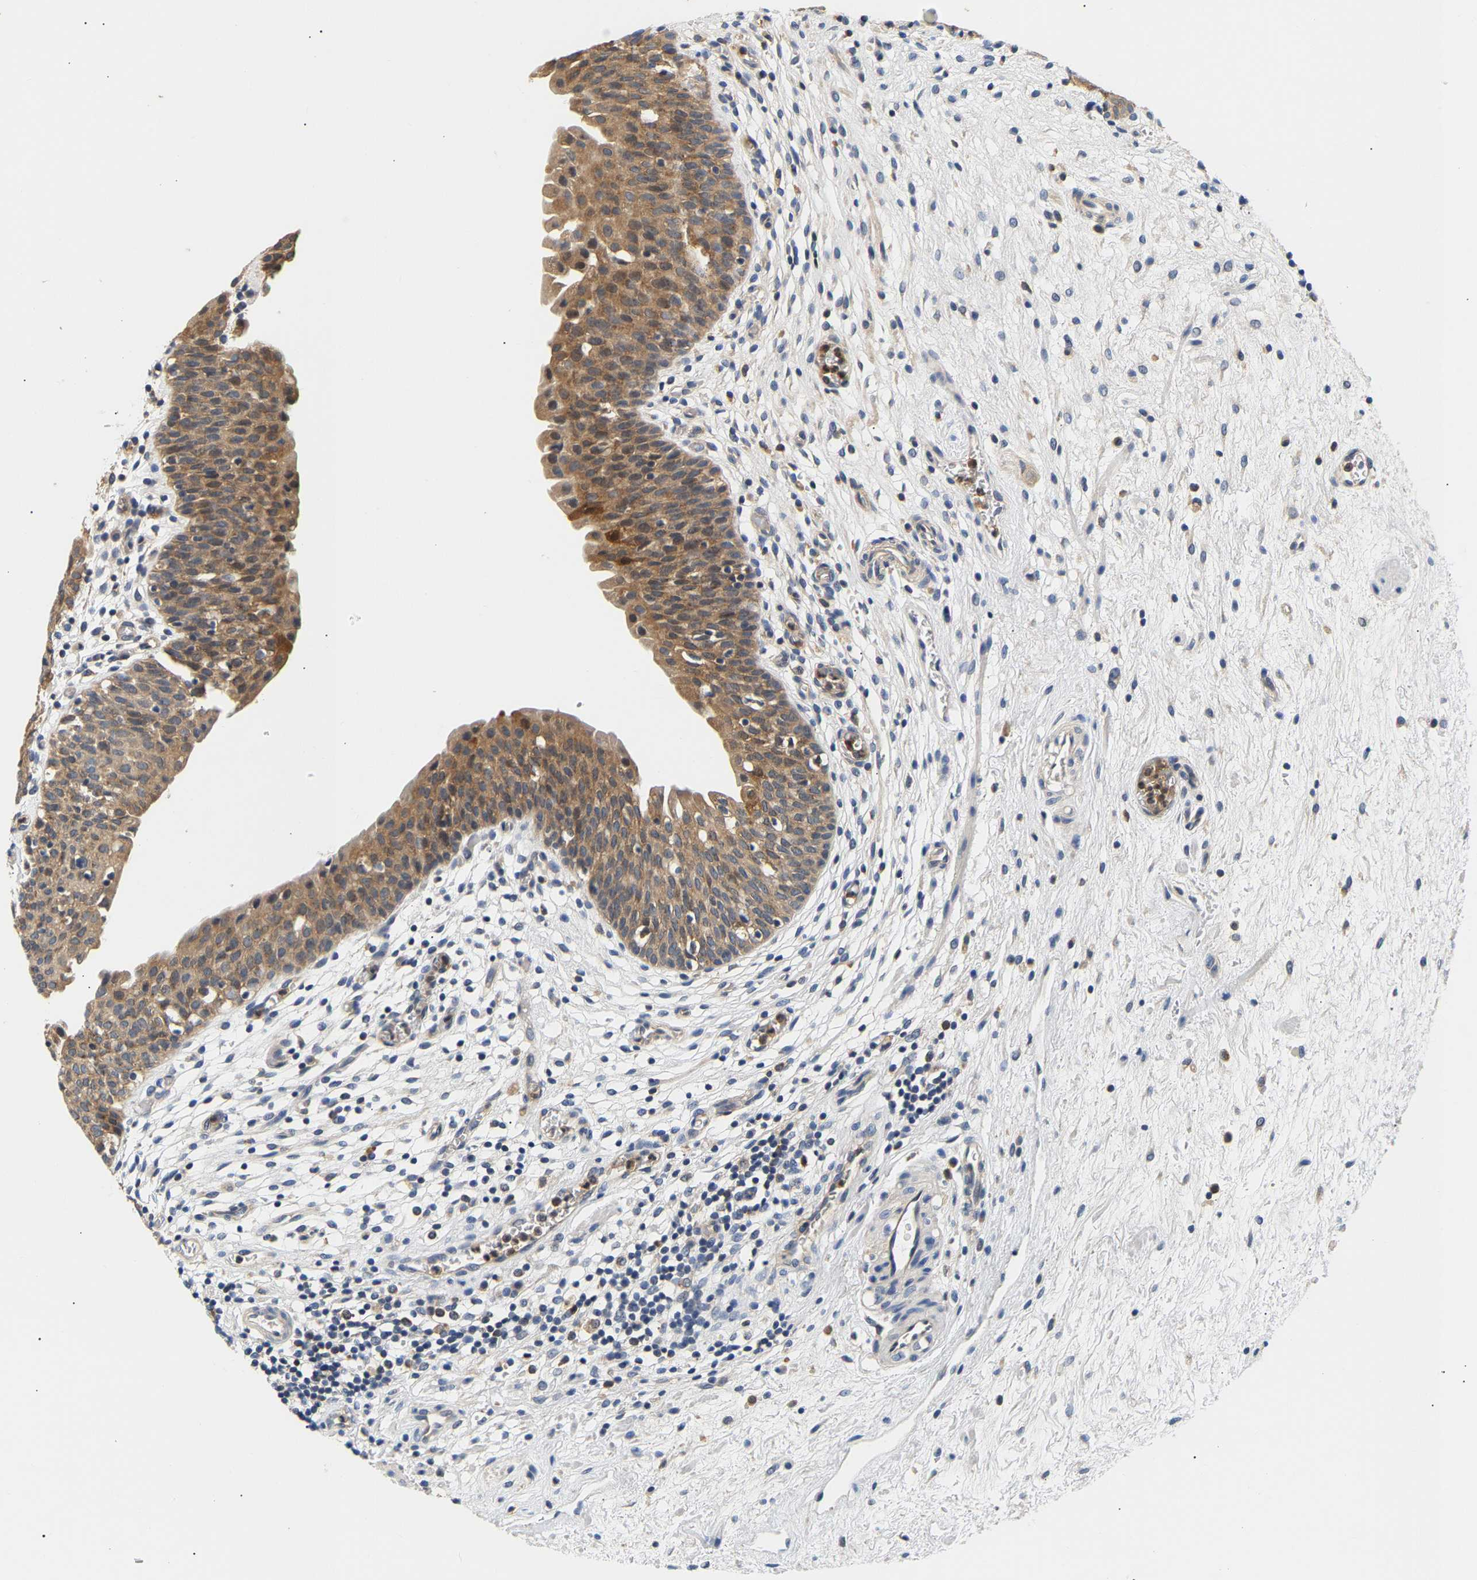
{"staining": {"intensity": "moderate", "quantity": ">75%", "location": "cytoplasmic/membranous"}, "tissue": "urinary bladder", "cell_type": "Urothelial cells", "image_type": "normal", "snomed": [{"axis": "morphology", "description": "Normal tissue, NOS"}, {"axis": "topography", "description": "Urinary bladder"}], "caption": "Benign urinary bladder reveals moderate cytoplasmic/membranous staining in about >75% of urothelial cells, visualized by immunohistochemistry.", "gene": "PPID", "patient": {"sex": "male", "age": 37}}